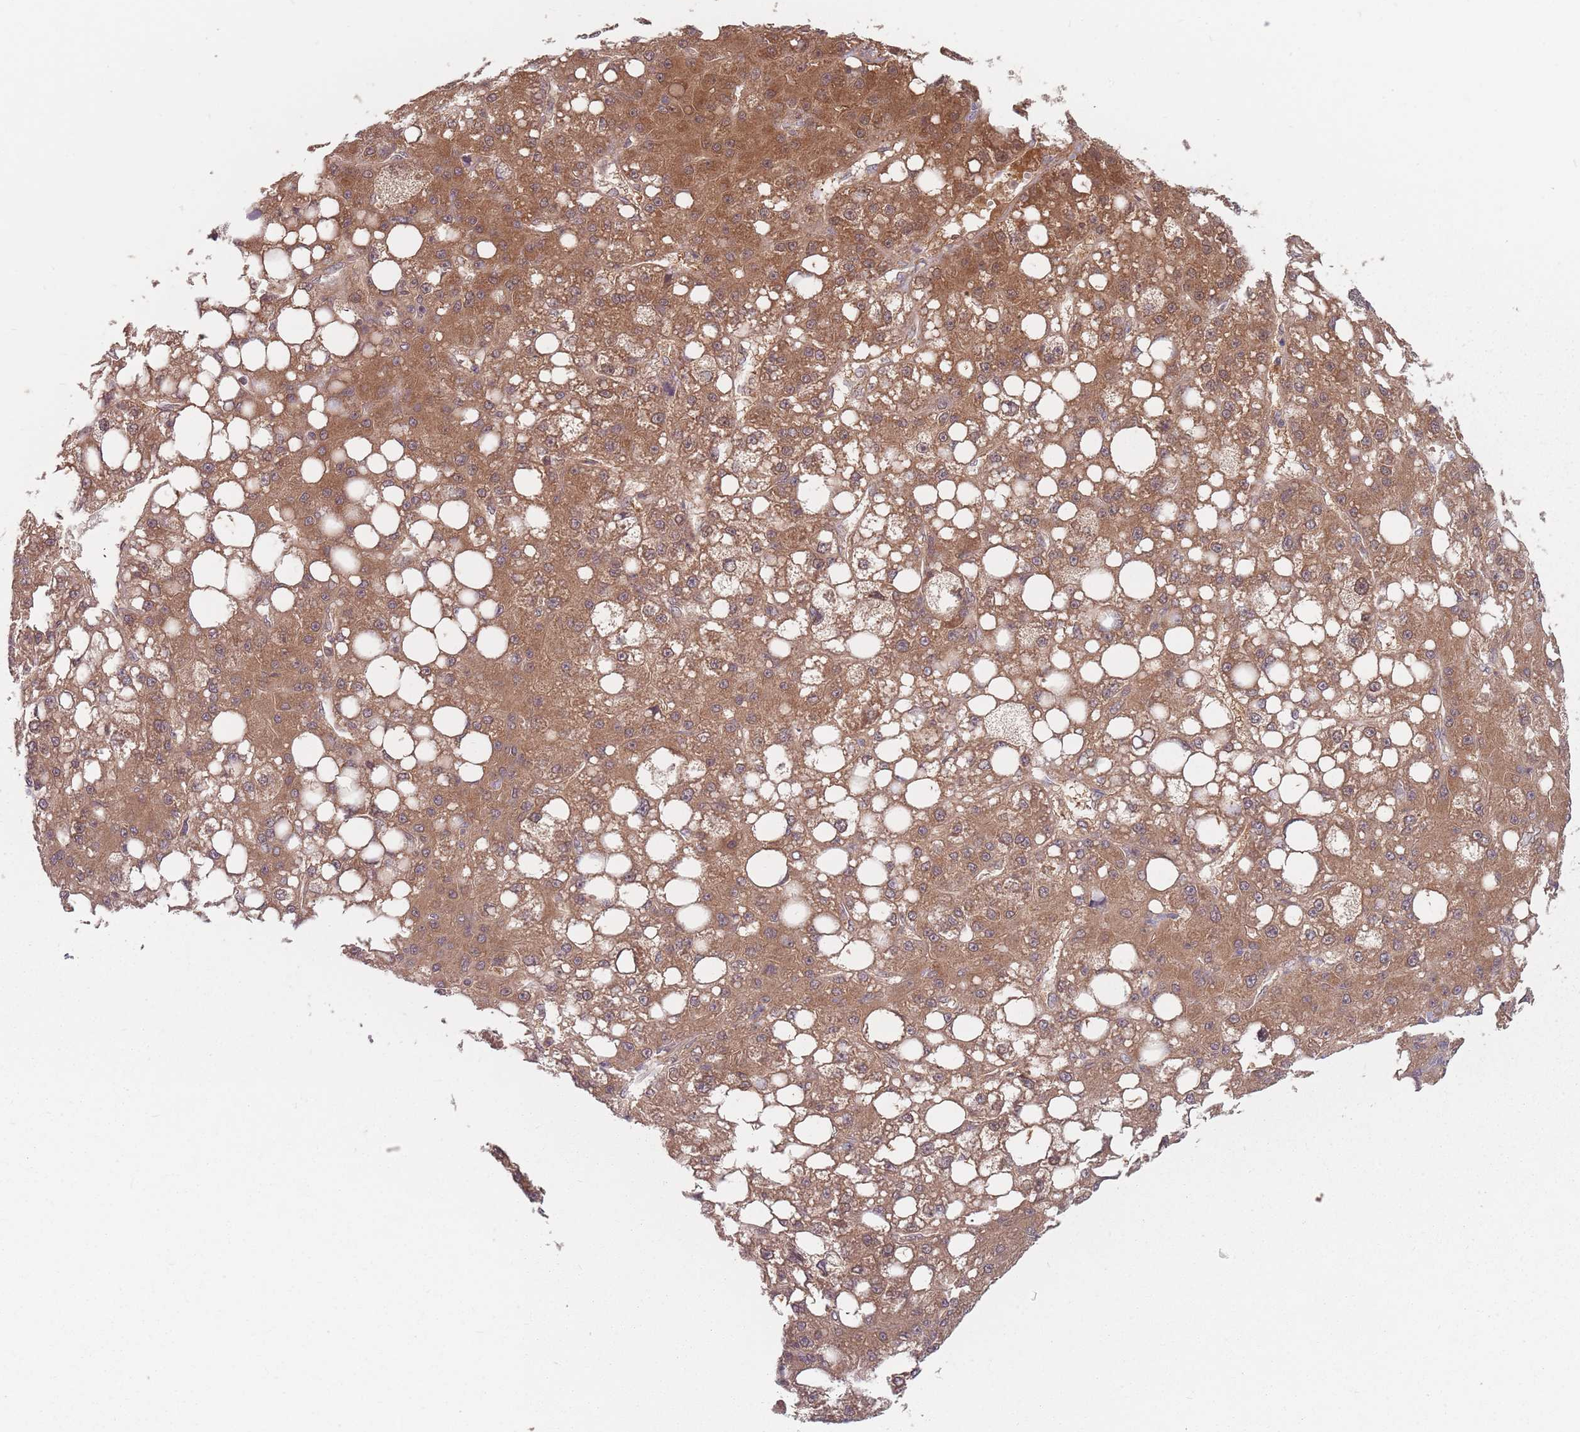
{"staining": {"intensity": "moderate", "quantity": ">75%", "location": "cytoplasmic/membranous,nuclear"}, "tissue": "liver cancer", "cell_type": "Tumor cells", "image_type": "cancer", "snomed": [{"axis": "morphology", "description": "Carcinoma, Hepatocellular, NOS"}, {"axis": "topography", "description": "Liver"}], "caption": "Approximately >75% of tumor cells in liver cancer show moderate cytoplasmic/membranous and nuclear protein positivity as visualized by brown immunohistochemical staining.", "gene": "NAXE", "patient": {"sex": "male", "age": 67}}